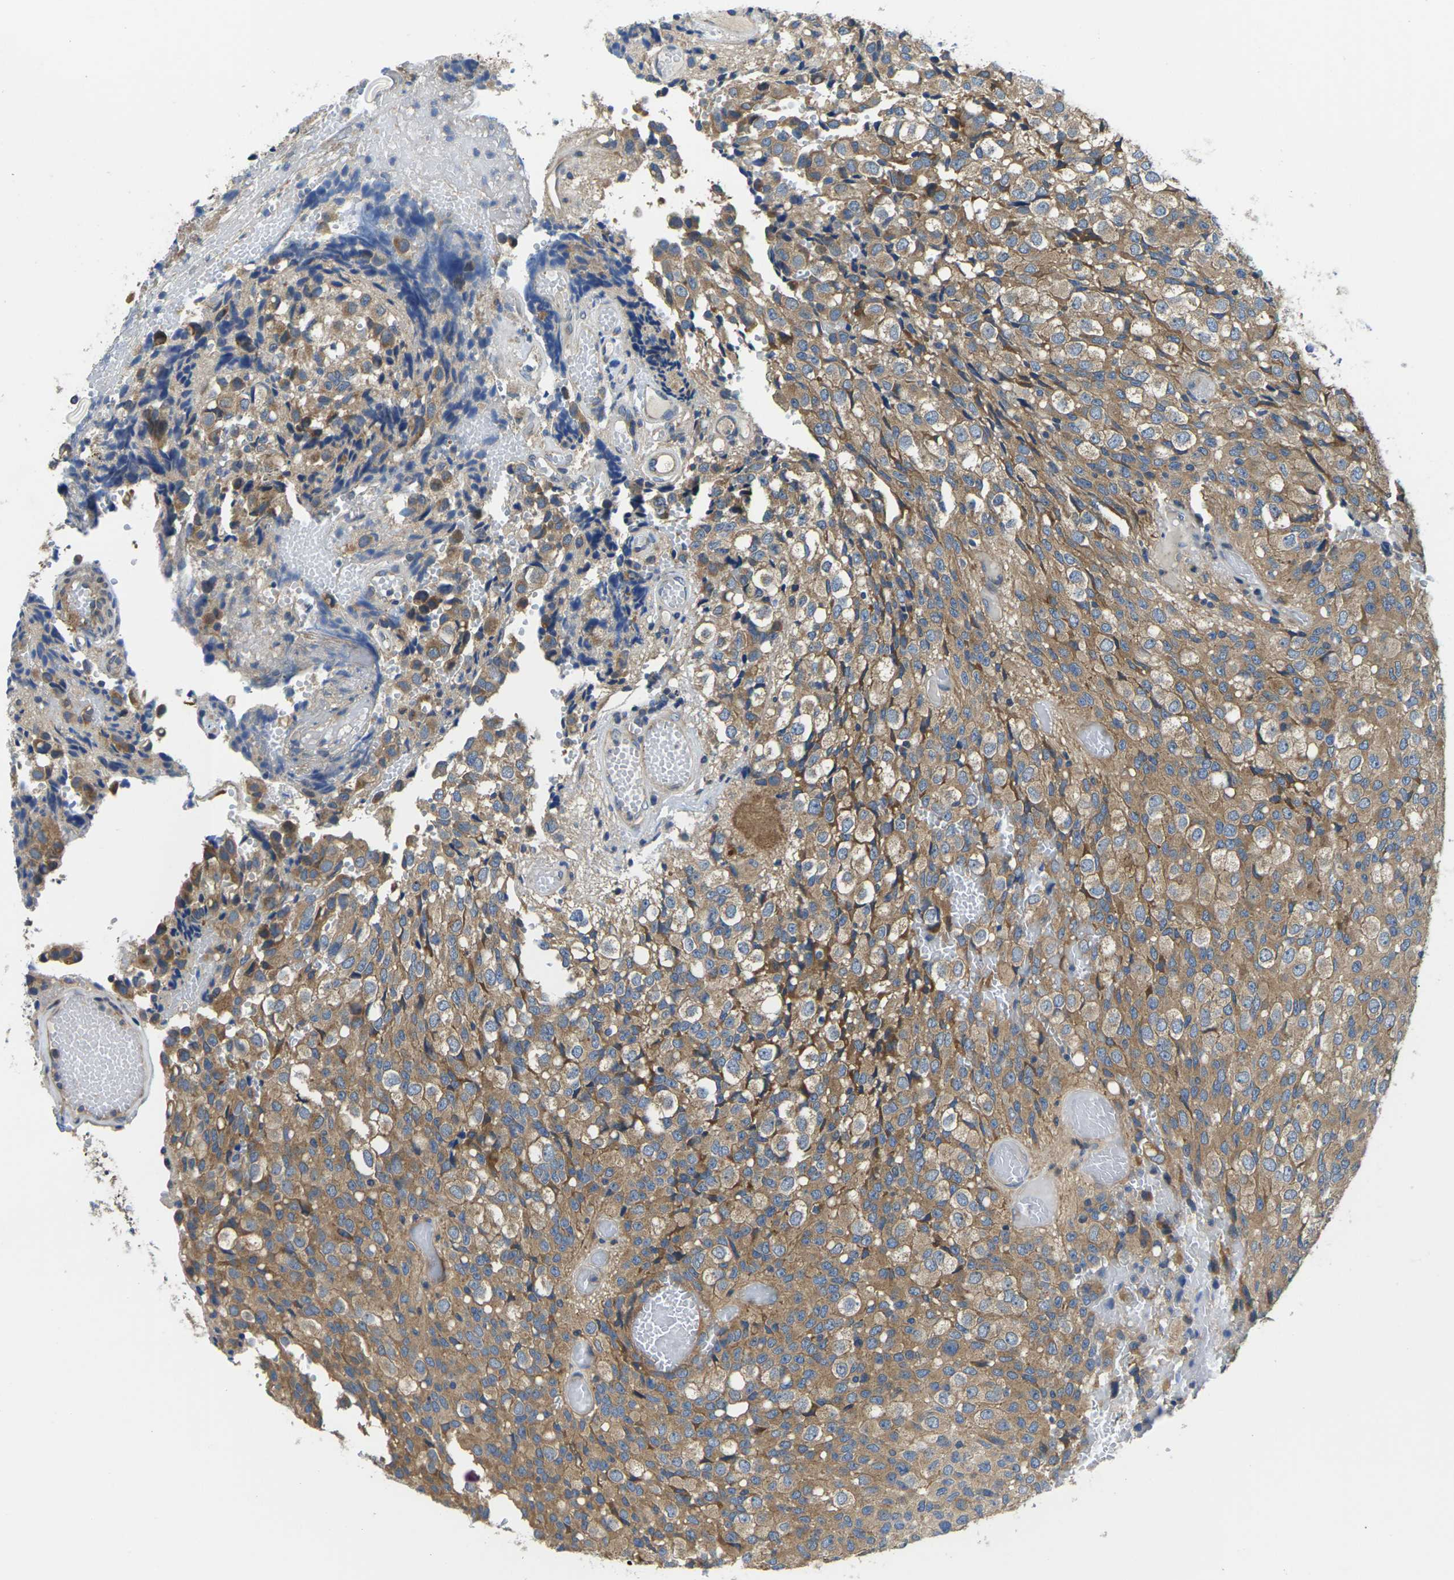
{"staining": {"intensity": "moderate", "quantity": ">75%", "location": "cytoplasmic/membranous"}, "tissue": "glioma", "cell_type": "Tumor cells", "image_type": "cancer", "snomed": [{"axis": "morphology", "description": "Glioma, malignant, High grade"}, {"axis": "topography", "description": "Brain"}], "caption": "IHC image of neoplastic tissue: human glioma stained using immunohistochemistry exhibits medium levels of moderate protein expression localized specifically in the cytoplasmic/membranous of tumor cells, appearing as a cytoplasmic/membranous brown color.", "gene": "TMCC2", "patient": {"sex": "male", "age": 32}}